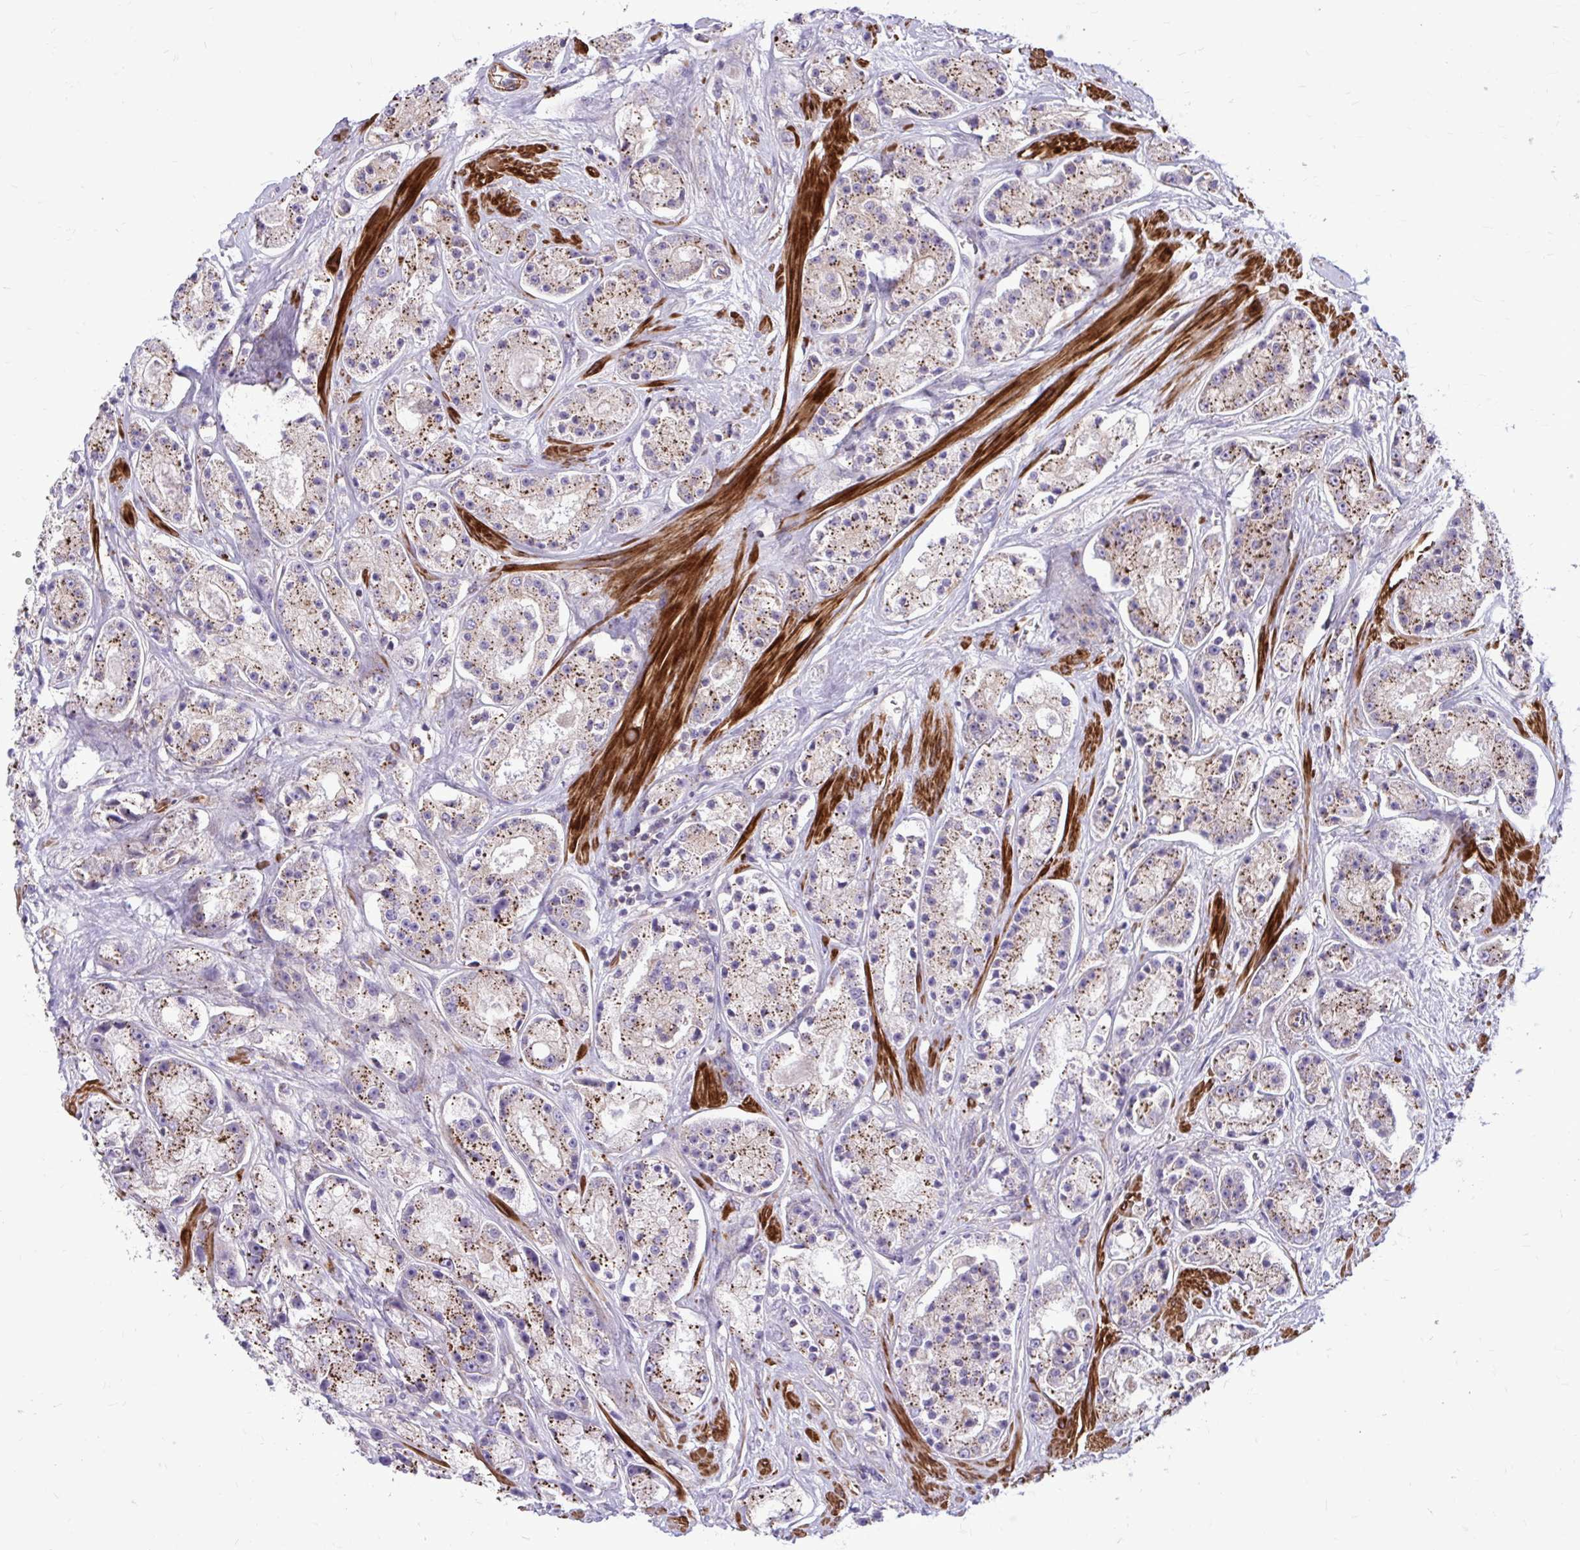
{"staining": {"intensity": "moderate", "quantity": ">75%", "location": "cytoplasmic/membranous"}, "tissue": "prostate cancer", "cell_type": "Tumor cells", "image_type": "cancer", "snomed": [{"axis": "morphology", "description": "Adenocarcinoma, High grade"}, {"axis": "topography", "description": "Prostate"}], "caption": "Brown immunohistochemical staining in prostate cancer displays moderate cytoplasmic/membranous staining in about >75% of tumor cells.", "gene": "FAP", "patient": {"sex": "male", "age": 67}}